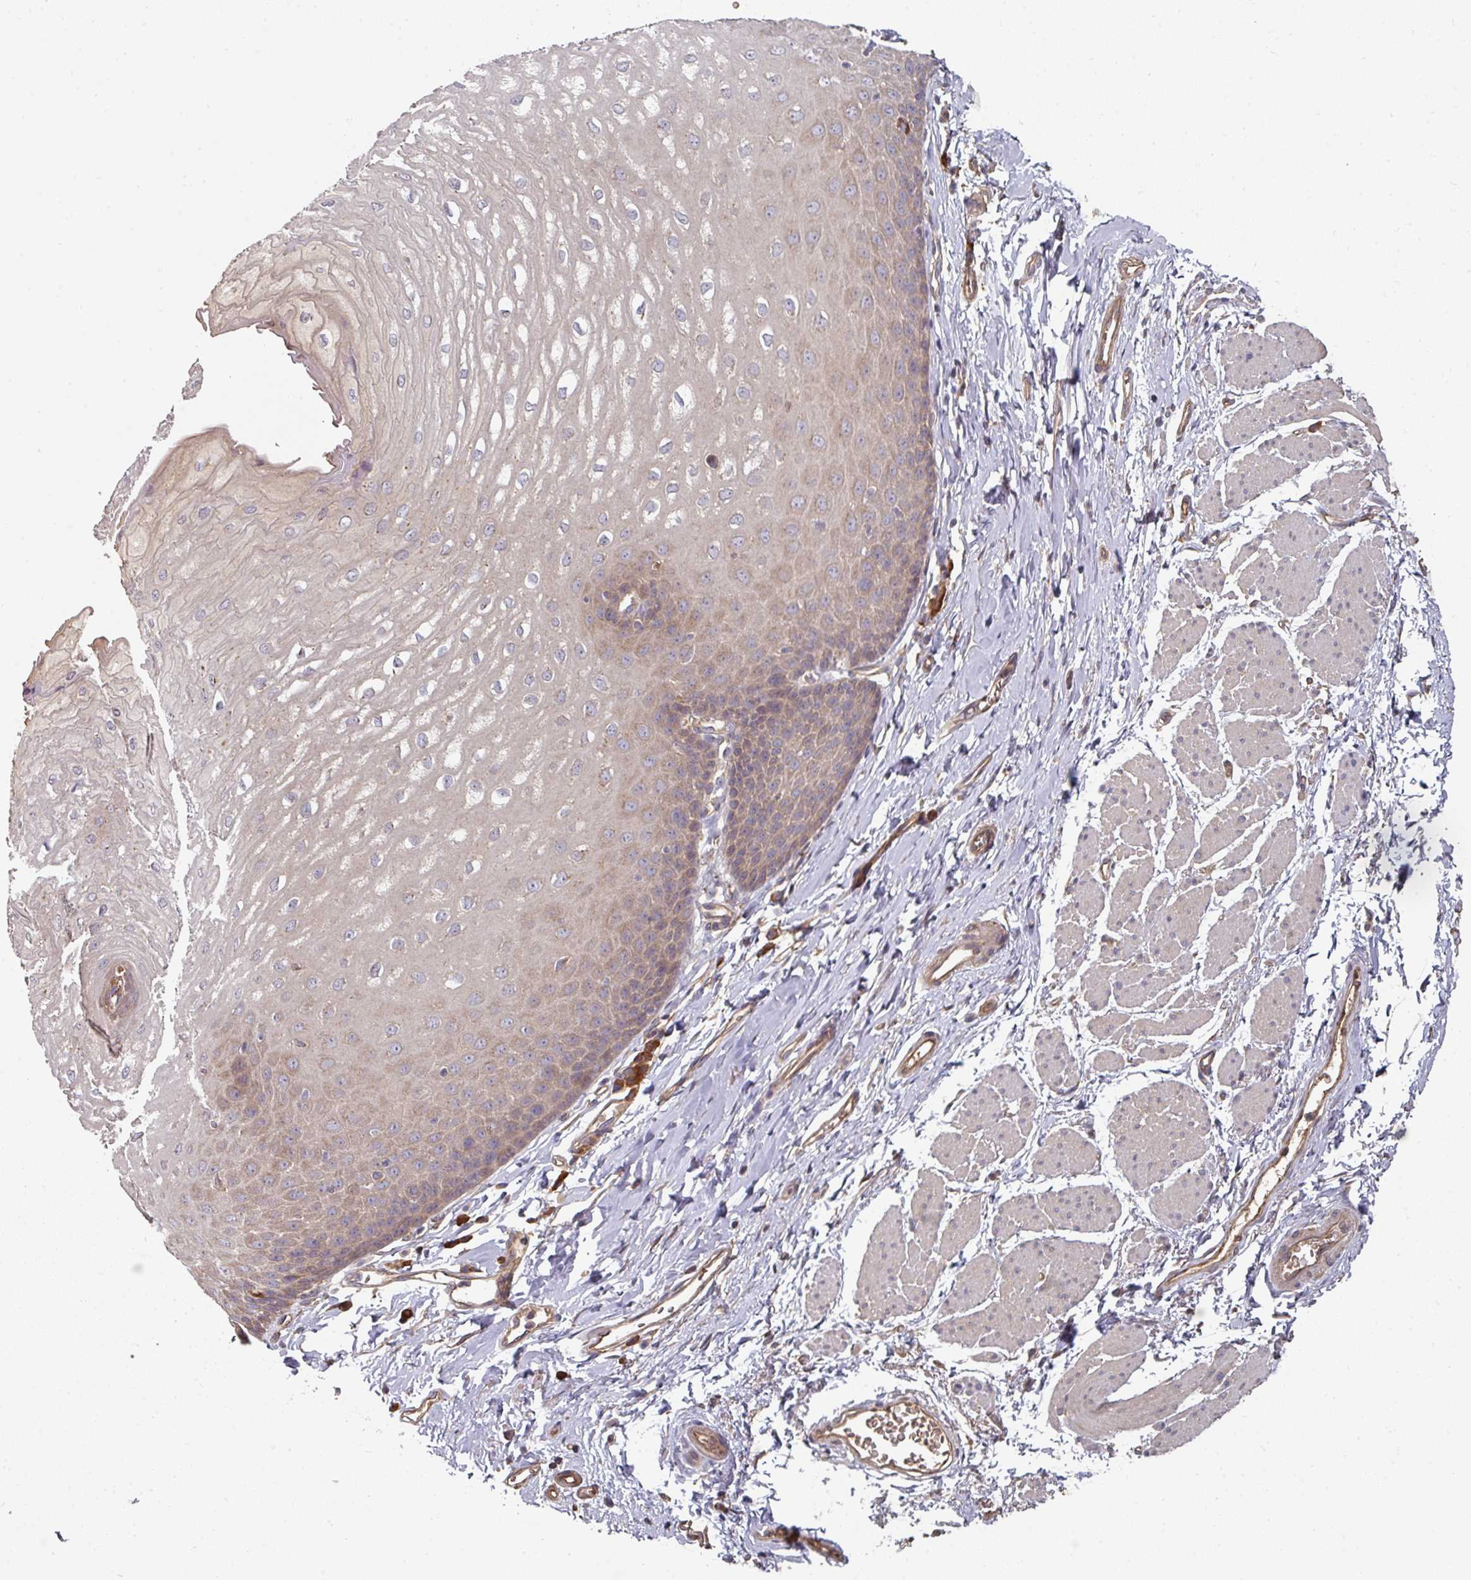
{"staining": {"intensity": "moderate", "quantity": "25%-75%", "location": "cytoplasmic/membranous"}, "tissue": "esophagus", "cell_type": "Squamous epithelial cells", "image_type": "normal", "snomed": [{"axis": "morphology", "description": "Normal tissue, NOS"}, {"axis": "topography", "description": "Esophagus"}], "caption": "A medium amount of moderate cytoplasmic/membranous expression is seen in about 25%-75% of squamous epithelial cells in normal esophagus.", "gene": "EDEM2", "patient": {"sex": "male", "age": 70}}